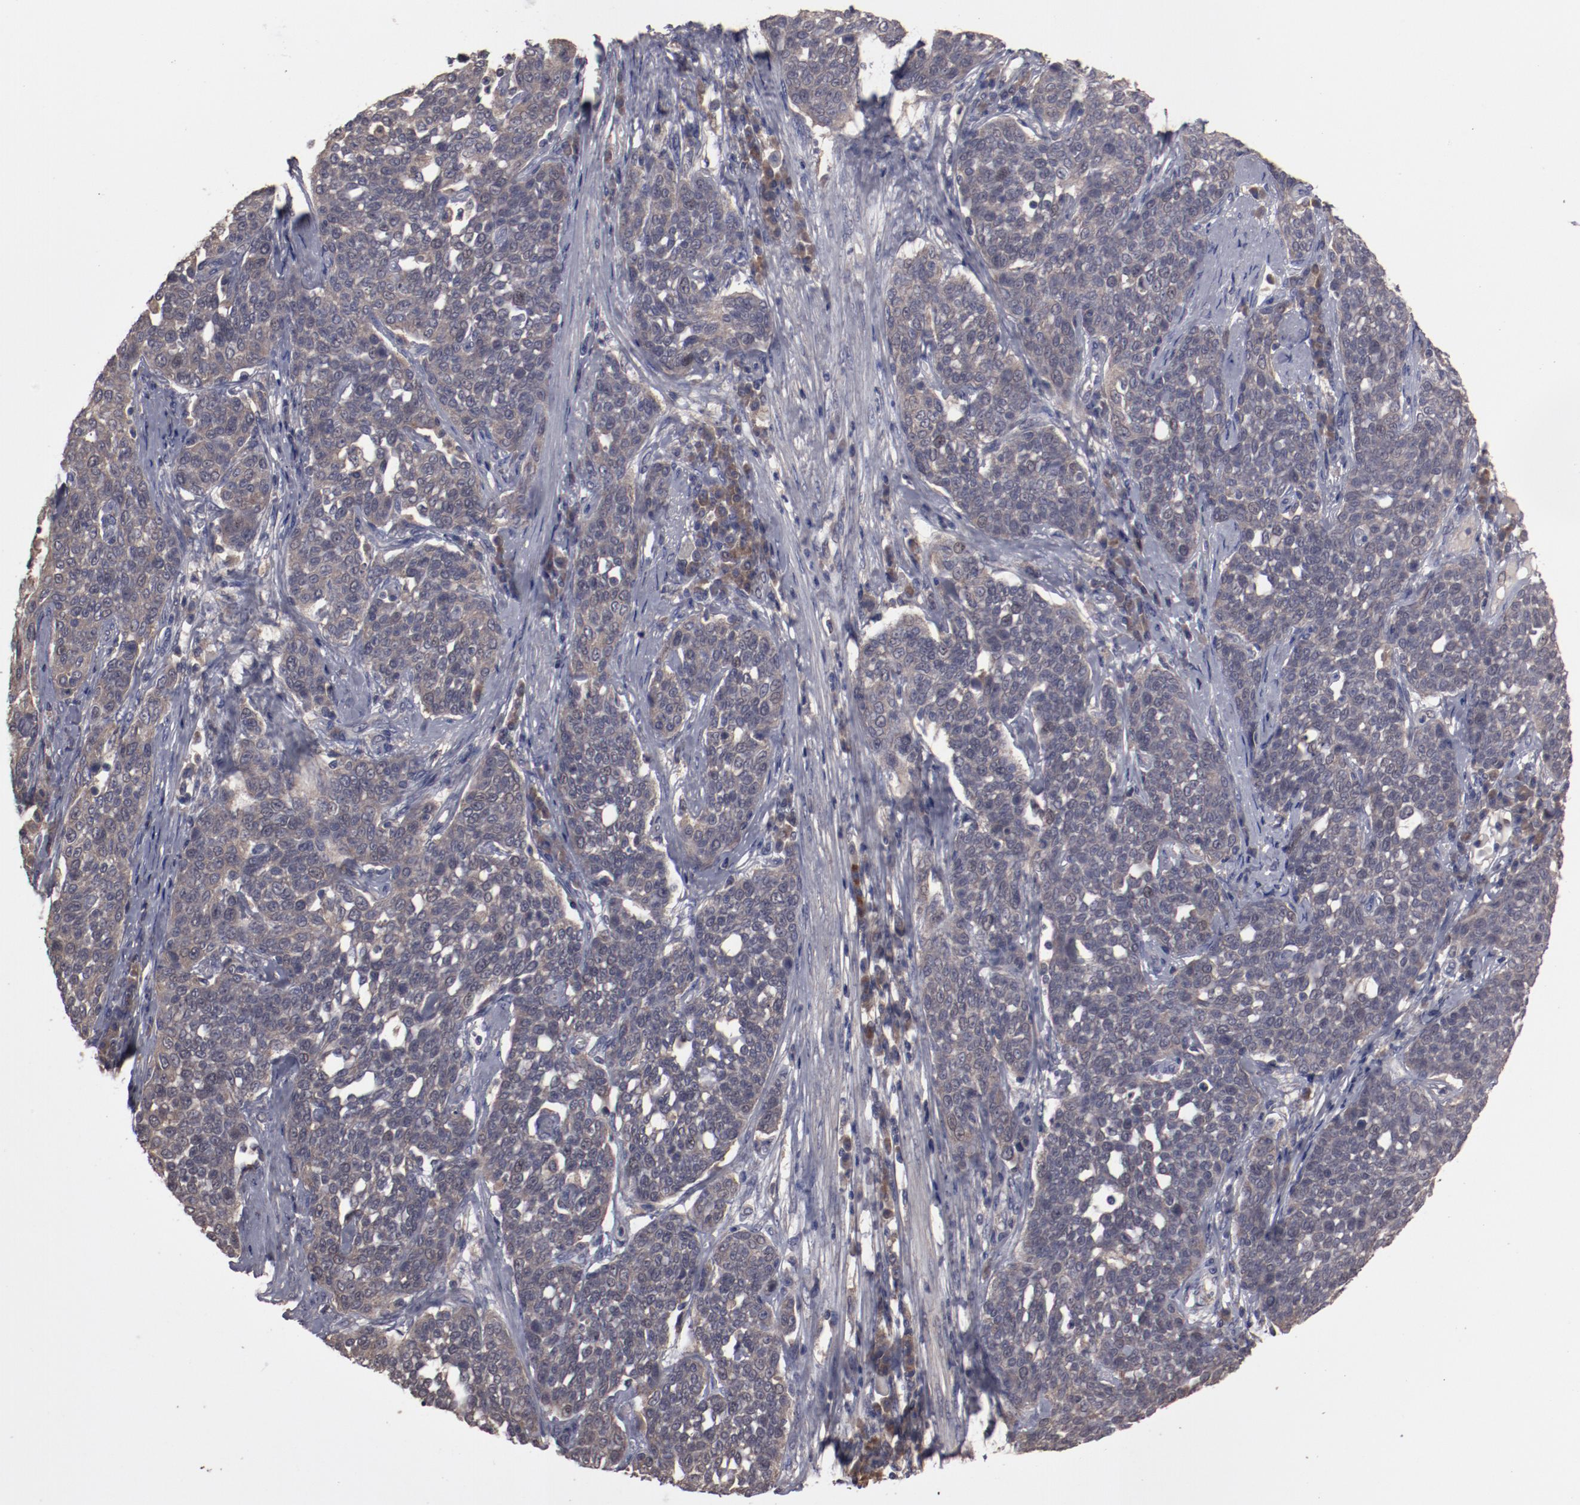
{"staining": {"intensity": "weak", "quantity": "<25%", "location": "cytoplasmic/membranous"}, "tissue": "cervical cancer", "cell_type": "Tumor cells", "image_type": "cancer", "snomed": [{"axis": "morphology", "description": "Squamous cell carcinoma, NOS"}, {"axis": "topography", "description": "Cervix"}], "caption": "Cervical cancer (squamous cell carcinoma) was stained to show a protein in brown. There is no significant staining in tumor cells.", "gene": "LRRC75B", "patient": {"sex": "female", "age": 34}}